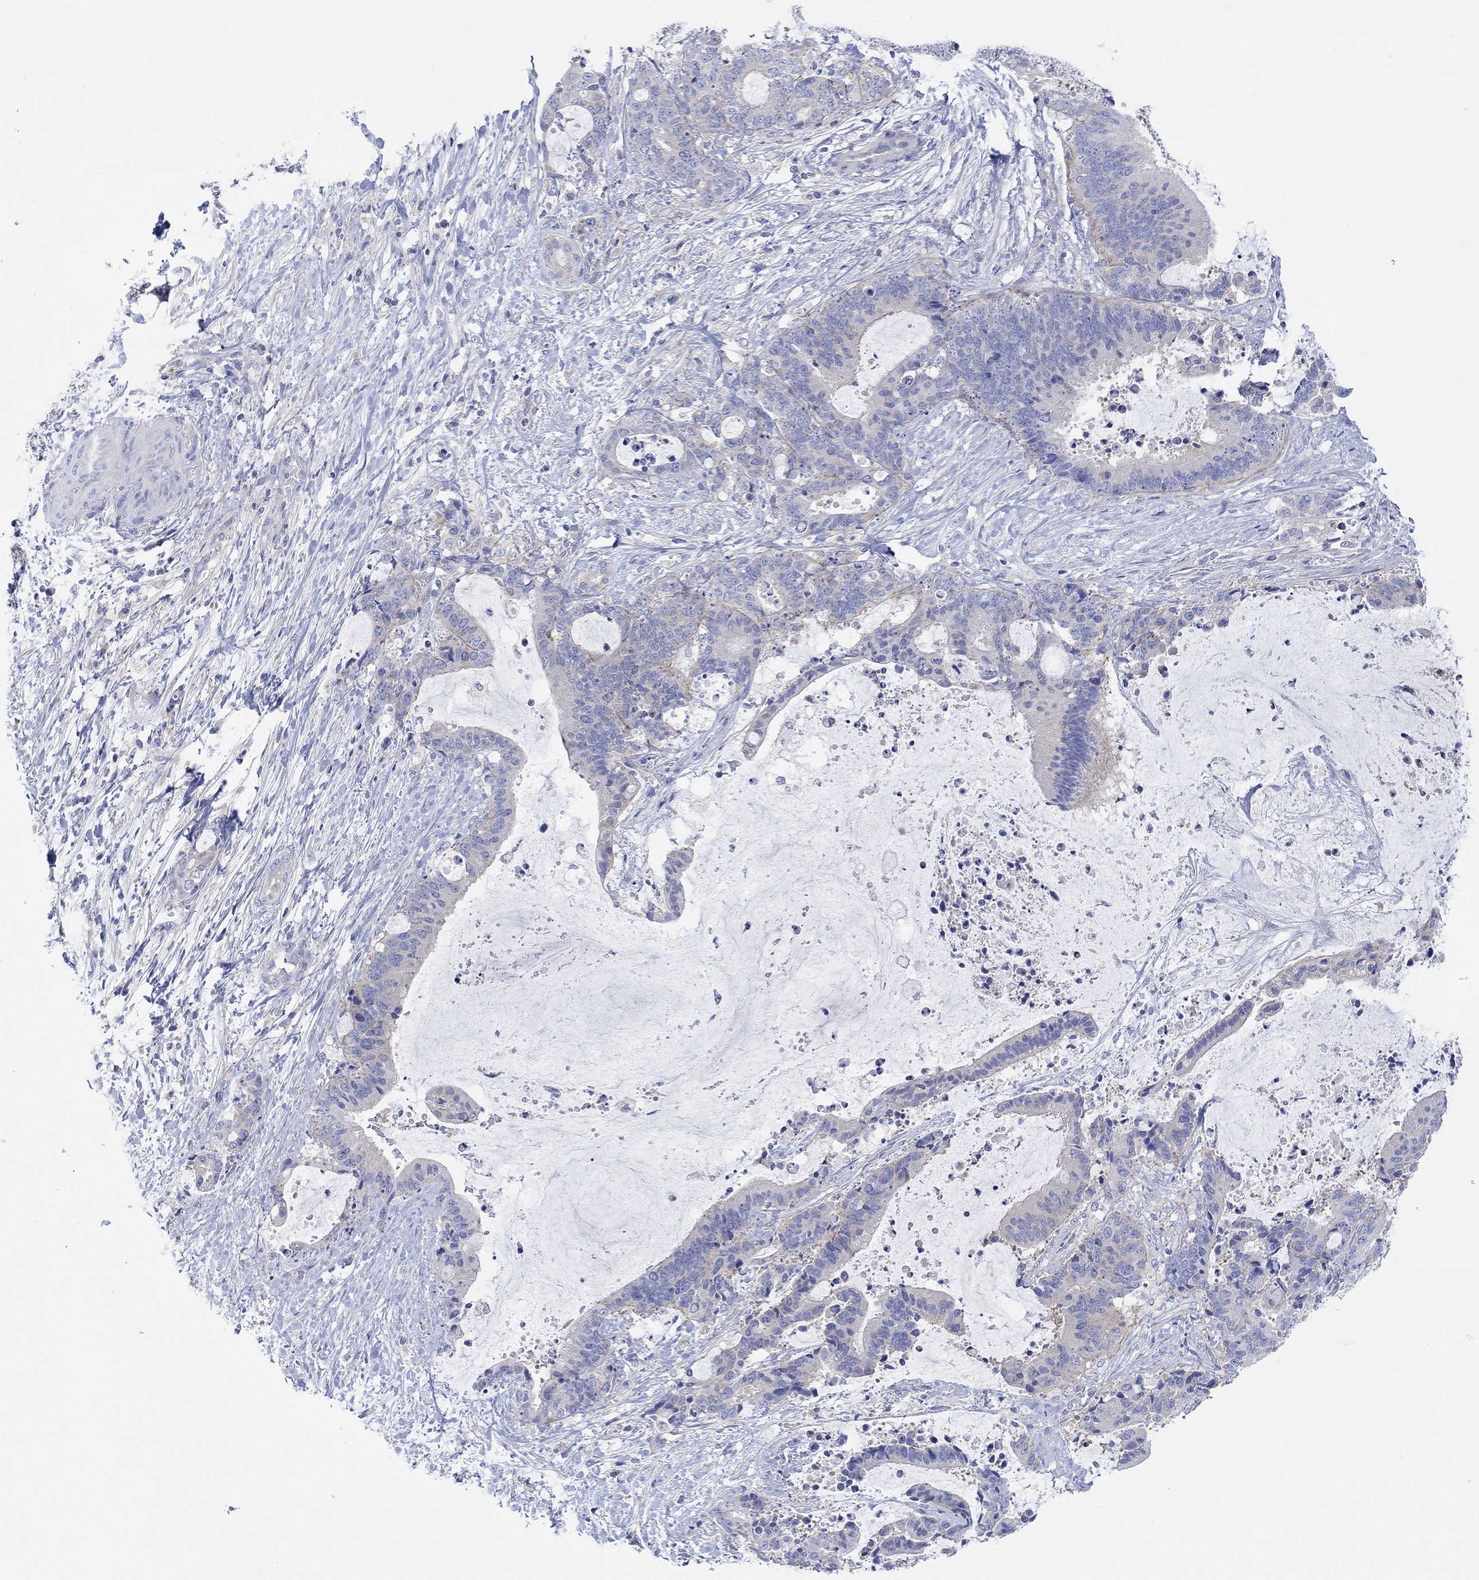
{"staining": {"intensity": "negative", "quantity": "none", "location": "none"}, "tissue": "liver cancer", "cell_type": "Tumor cells", "image_type": "cancer", "snomed": [{"axis": "morphology", "description": "Cholangiocarcinoma"}, {"axis": "topography", "description": "Liver"}], "caption": "Tumor cells are negative for brown protein staining in cholangiocarcinoma (liver).", "gene": "REEP6", "patient": {"sex": "female", "age": 73}}